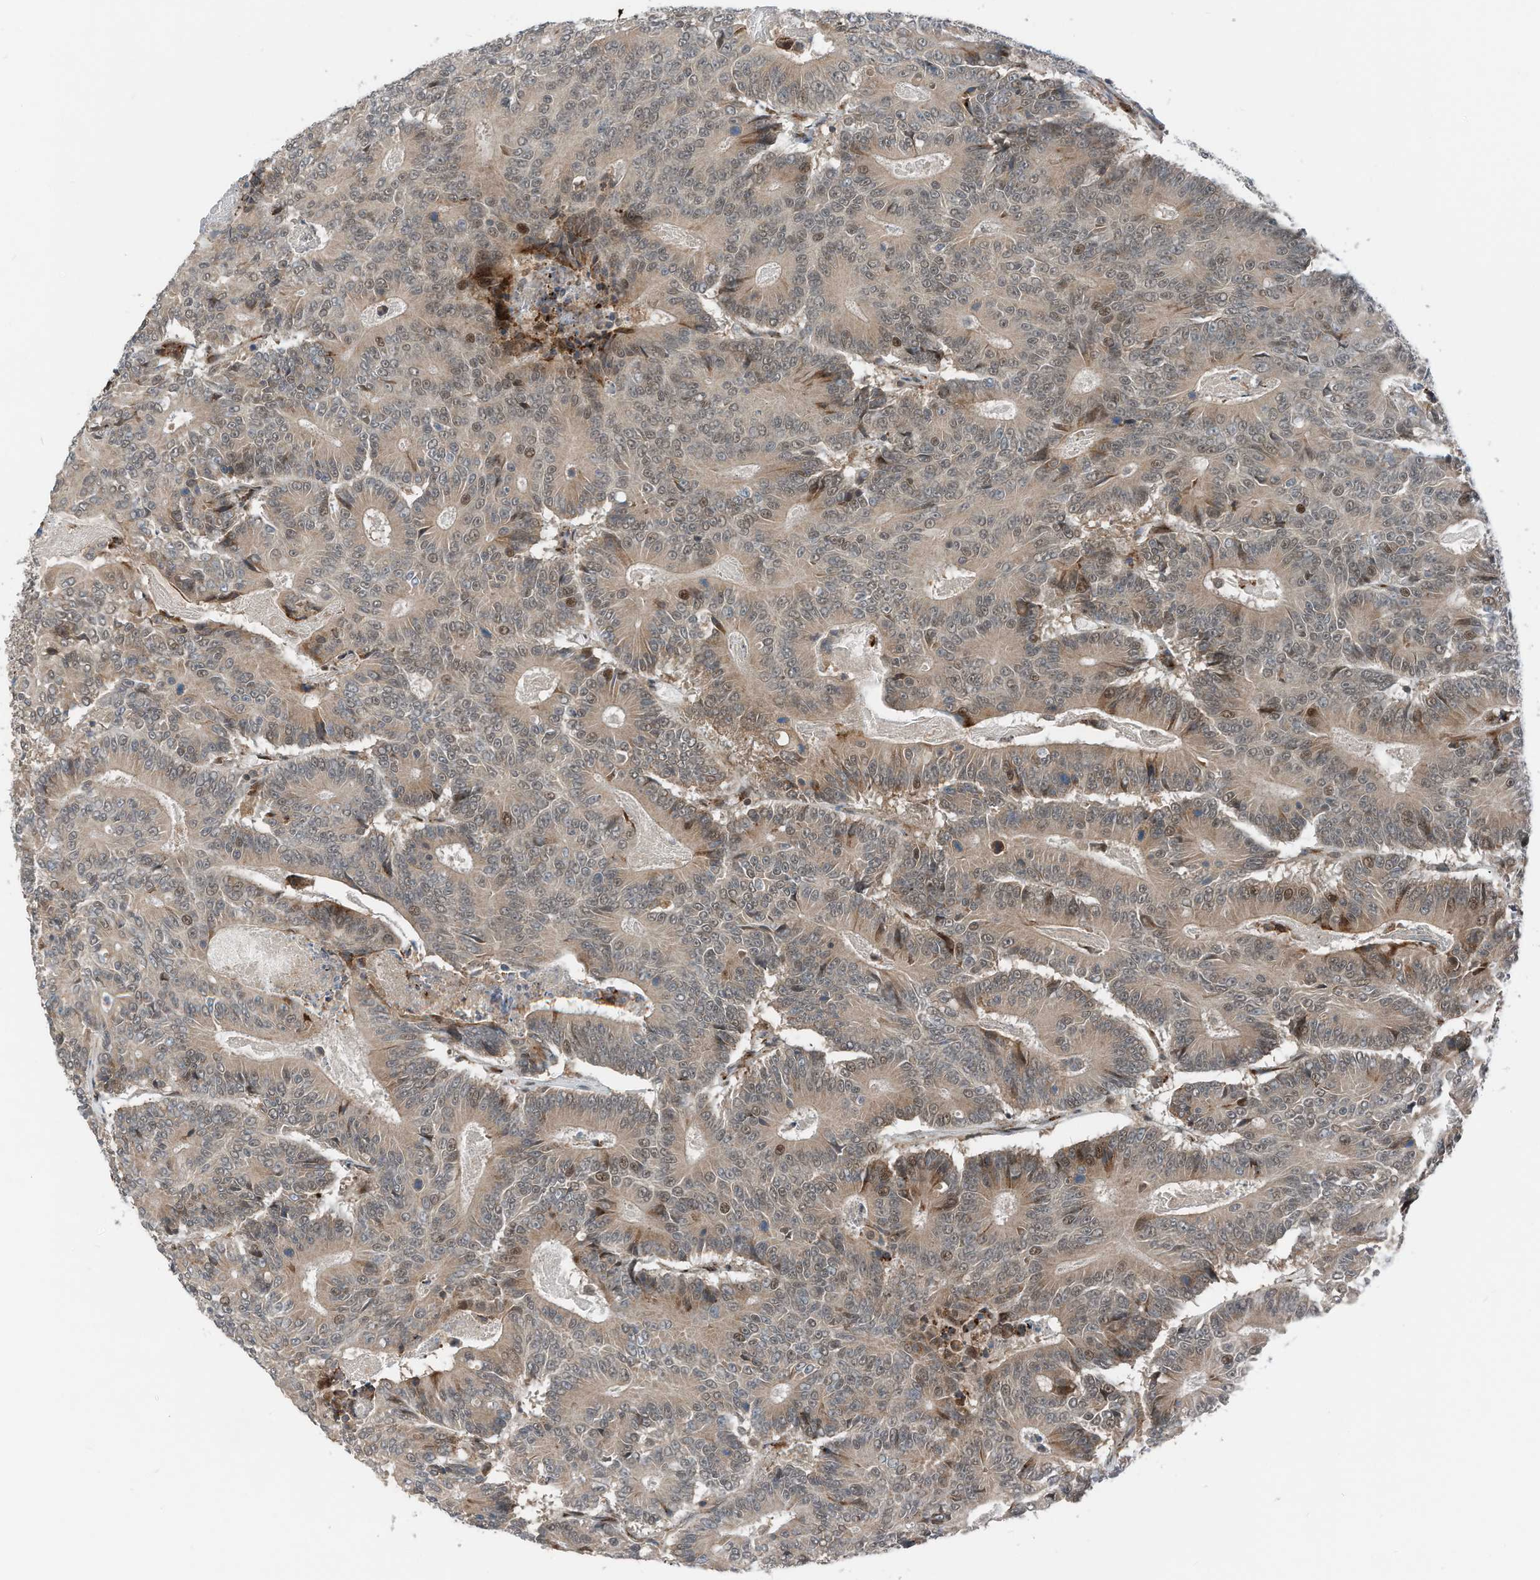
{"staining": {"intensity": "moderate", "quantity": ">75%", "location": "cytoplasmic/membranous,nuclear"}, "tissue": "colorectal cancer", "cell_type": "Tumor cells", "image_type": "cancer", "snomed": [{"axis": "morphology", "description": "Adenocarcinoma, NOS"}, {"axis": "topography", "description": "Colon"}], "caption": "The immunohistochemical stain highlights moderate cytoplasmic/membranous and nuclear staining in tumor cells of colorectal adenocarcinoma tissue. (Brightfield microscopy of DAB IHC at high magnification).", "gene": "RMND1", "patient": {"sex": "male", "age": 83}}